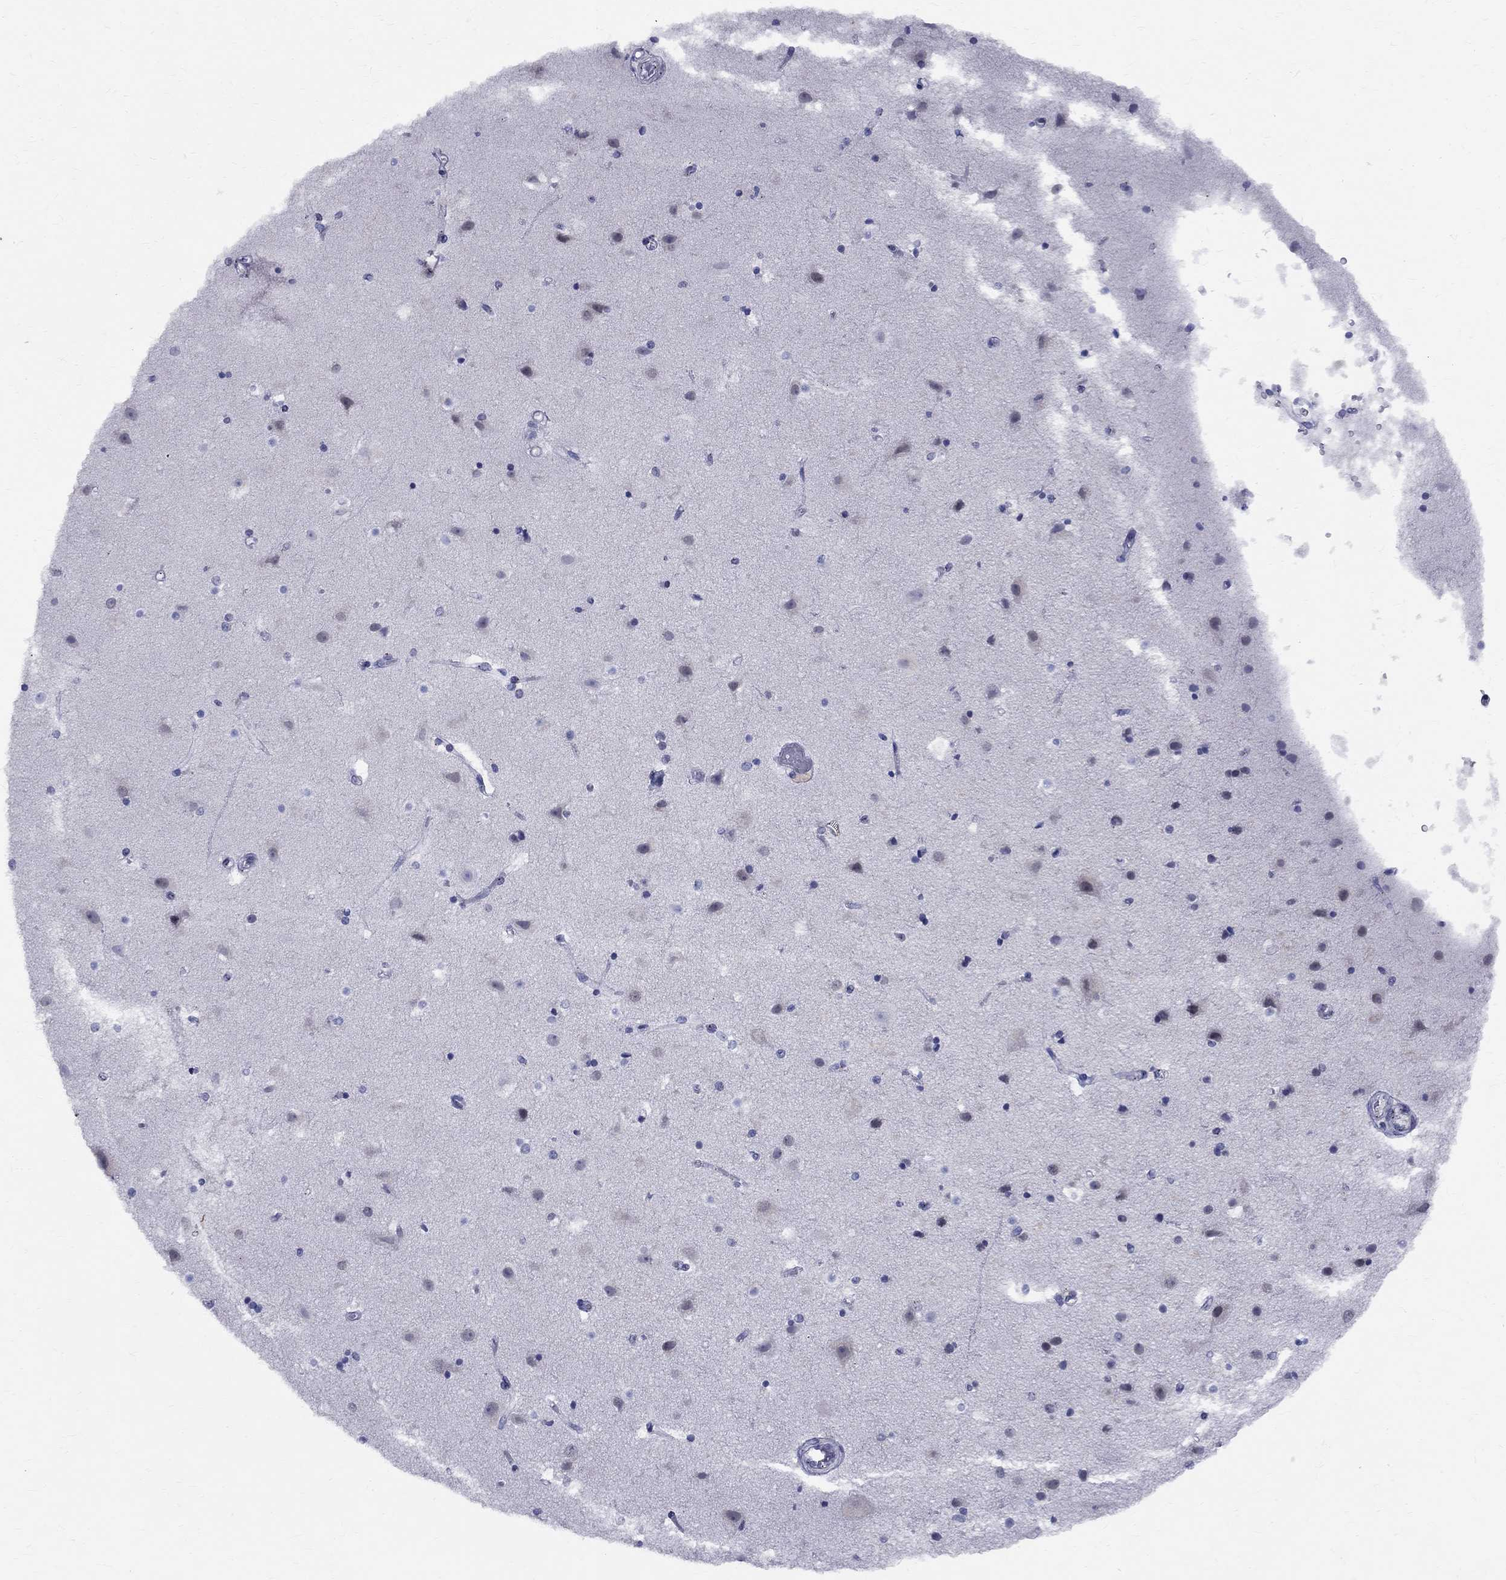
{"staining": {"intensity": "negative", "quantity": "none", "location": "none"}, "tissue": "cerebral cortex", "cell_type": "Endothelial cells", "image_type": "normal", "snomed": [{"axis": "morphology", "description": "Normal tissue, NOS"}, {"axis": "topography", "description": "Cerebral cortex"}], "caption": "DAB immunohistochemical staining of normal human cerebral cortex reveals no significant staining in endothelial cells.", "gene": "CEP43", "patient": {"sex": "female", "age": 52}}